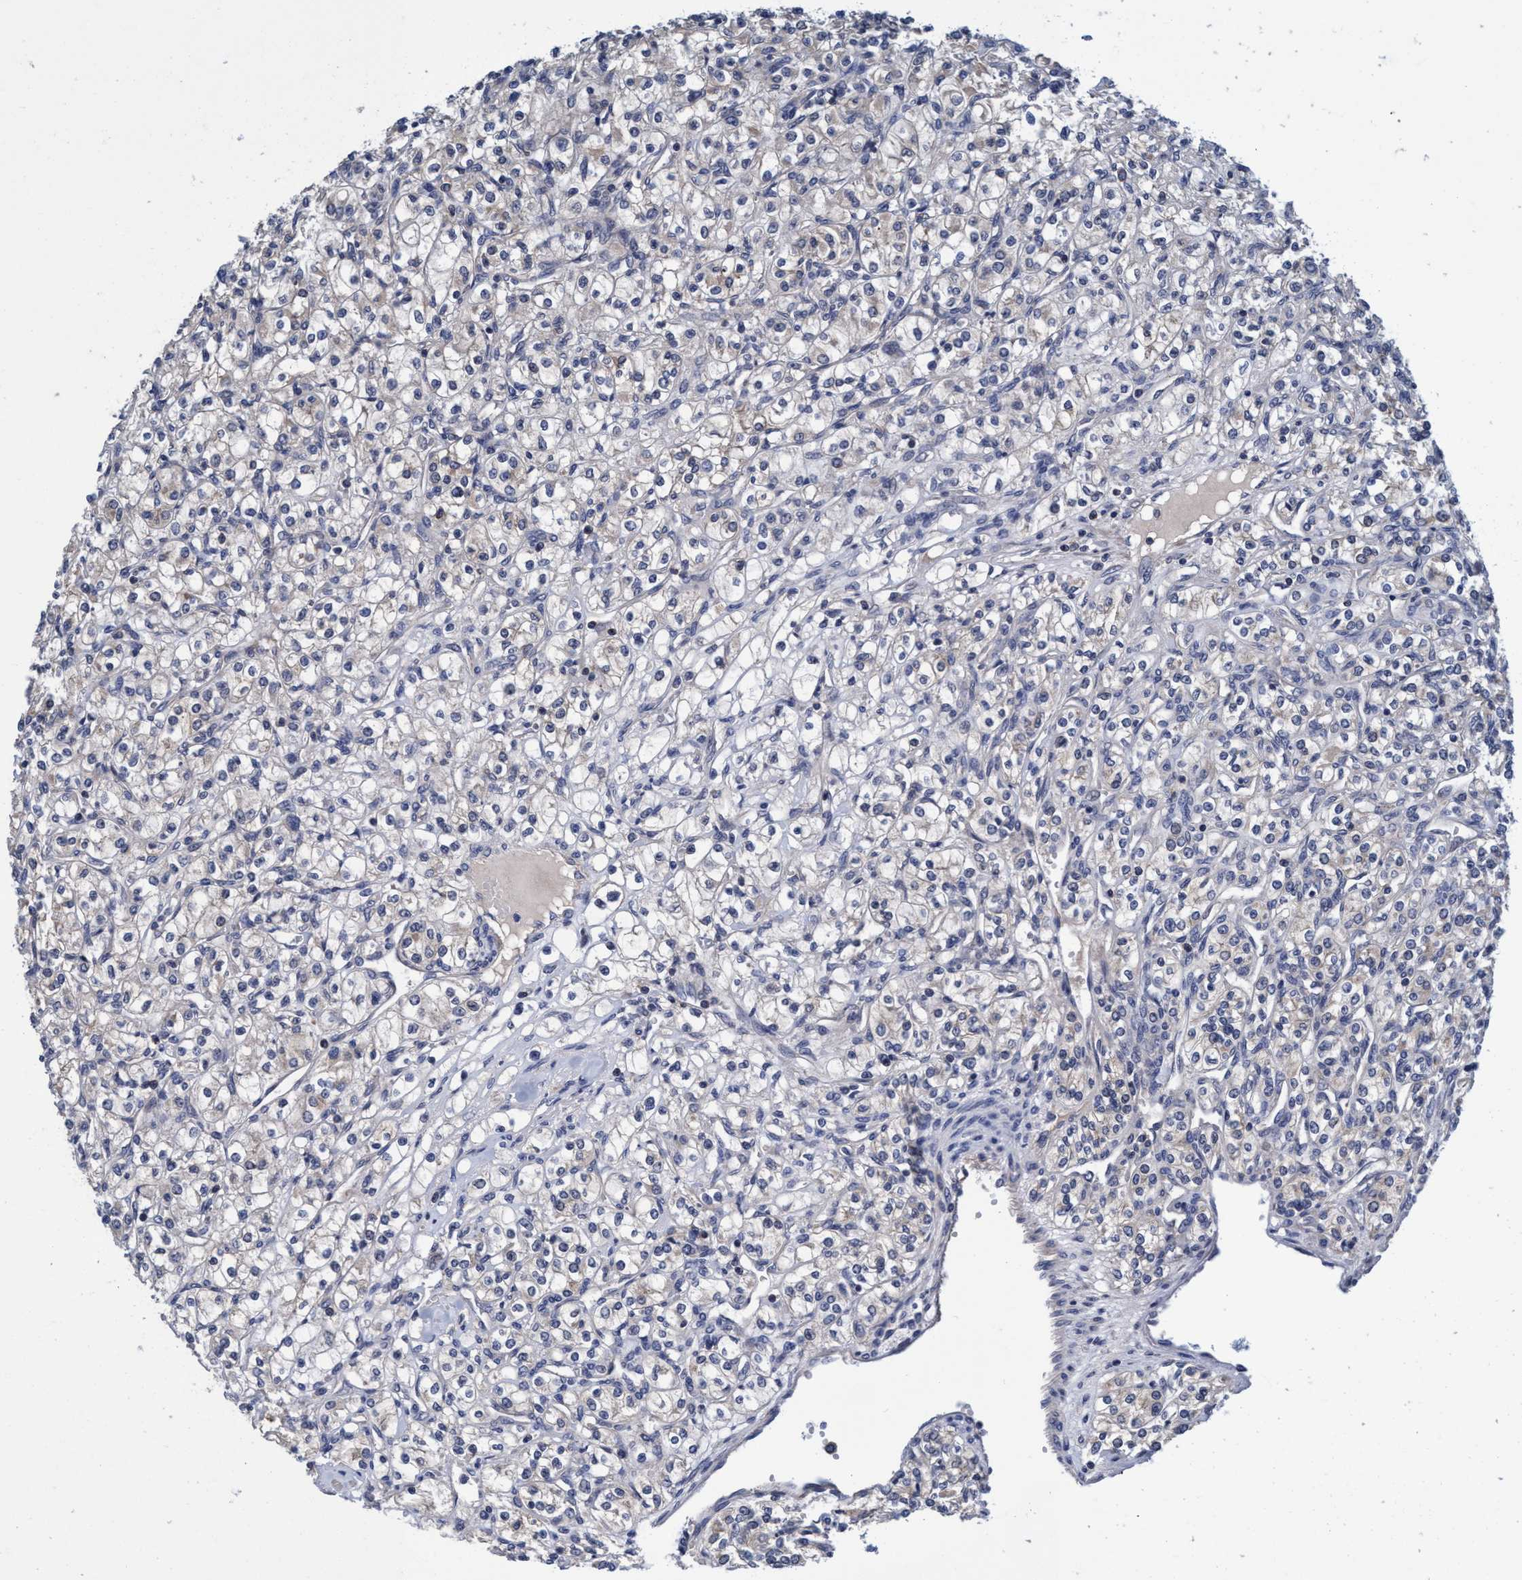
{"staining": {"intensity": "negative", "quantity": "none", "location": "none"}, "tissue": "renal cancer", "cell_type": "Tumor cells", "image_type": "cancer", "snomed": [{"axis": "morphology", "description": "Adenocarcinoma, NOS"}, {"axis": "topography", "description": "Kidney"}], "caption": "The image exhibits no significant staining in tumor cells of renal cancer.", "gene": "CALCOCO2", "patient": {"sex": "male", "age": 77}}